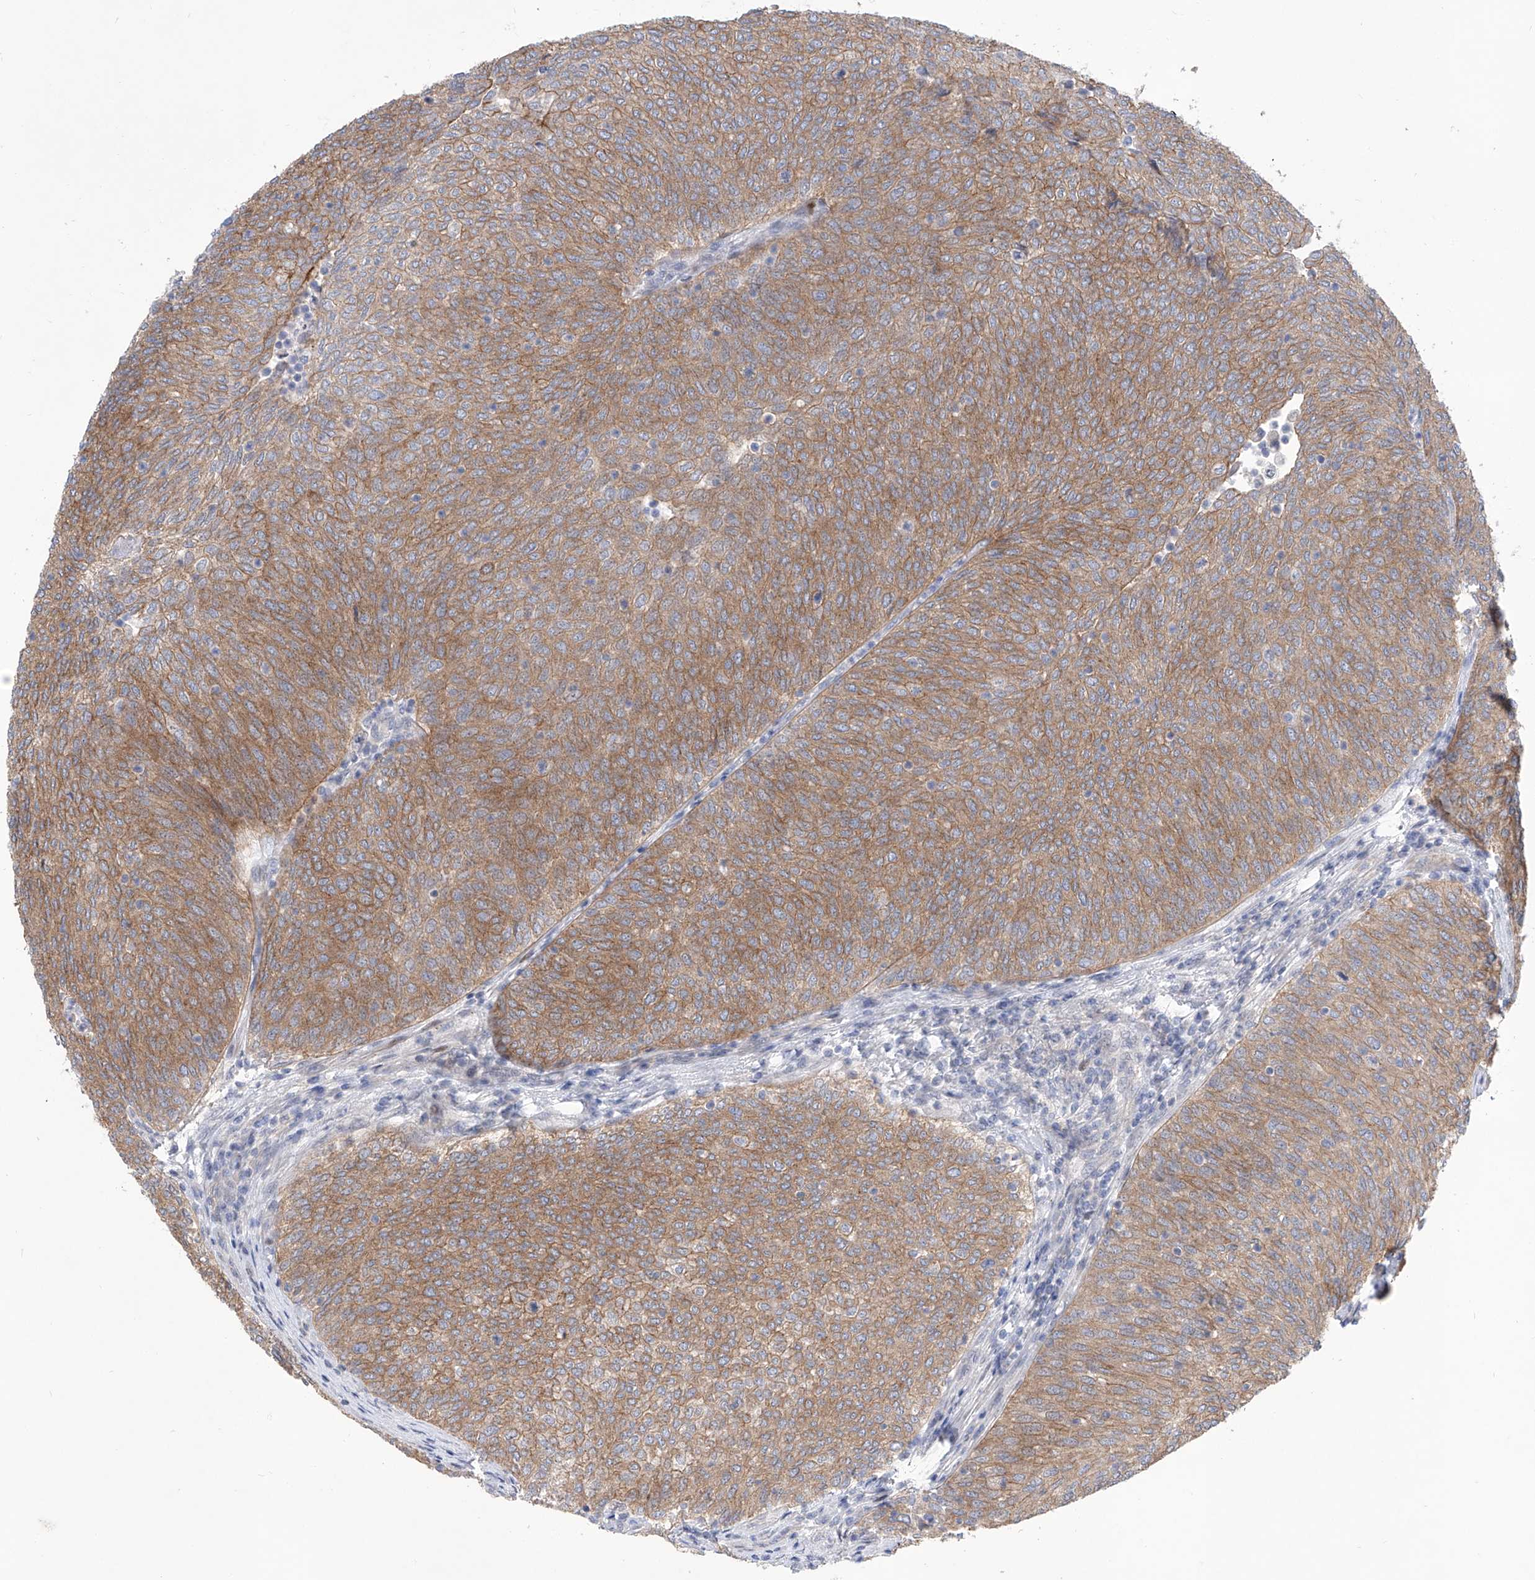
{"staining": {"intensity": "moderate", "quantity": ">75%", "location": "cytoplasmic/membranous"}, "tissue": "urothelial cancer", "cell_type": "Tumor cells", "image_type": "cancer", "snomed": [{"axis": "morphology", "description": "Urothelial carcinoma, Low grade"}, {"axis": "topography", "description": "Urinary bladder"}], "caption": "Urothelial carcinoma (low-grade) was stained to show a protein in brown. There is medium levels of moderate cytoplasmic/membranous staining in about >75% of tumor cells. The staining was performed using DAB to visualize the protein expression in brown, while the nuclei were stained in blue with hematoxylin (Magnification: 20x).", "gene": "LRRC1", "patient": {"sex": "female", "age": 79}}